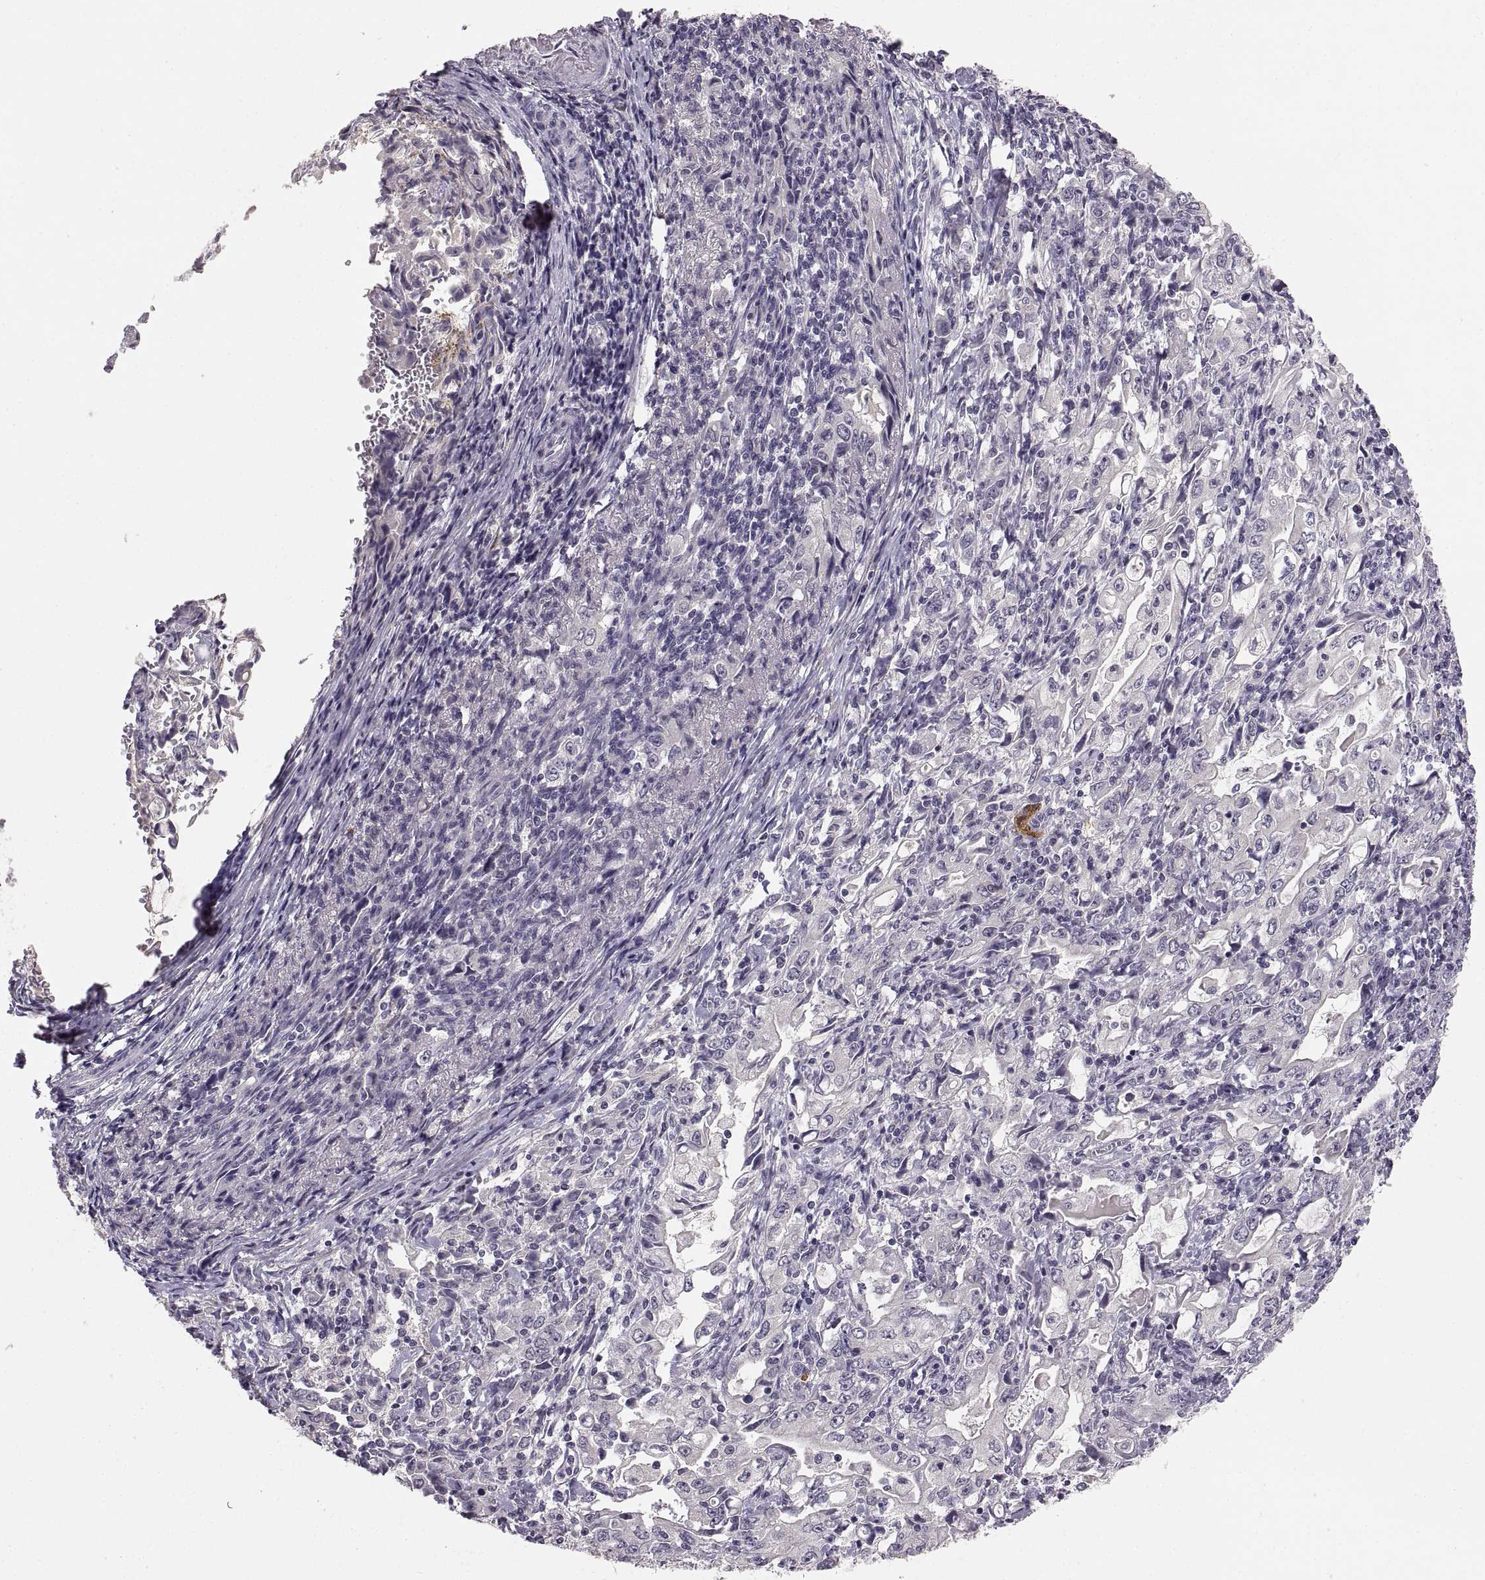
{"staining": {"intensity": "negative", "quantity": "none", "location": "none"}, "tissue": "stomach cancer", "cell_type": "Tumor cells", "image_type": "cancer", "snomed": [{"axis": "morphology", "description": "Adenocarcinoma, NOS"}, {"axis": "topography", "description": "Stomach, lower"}], "caption": "Stomach adenocarcinoma was stained to show a protein in brown. There is no significant expression in tumor cells.", "gene": "CDH2", "patient": {"sex": "female", "age": 72}}